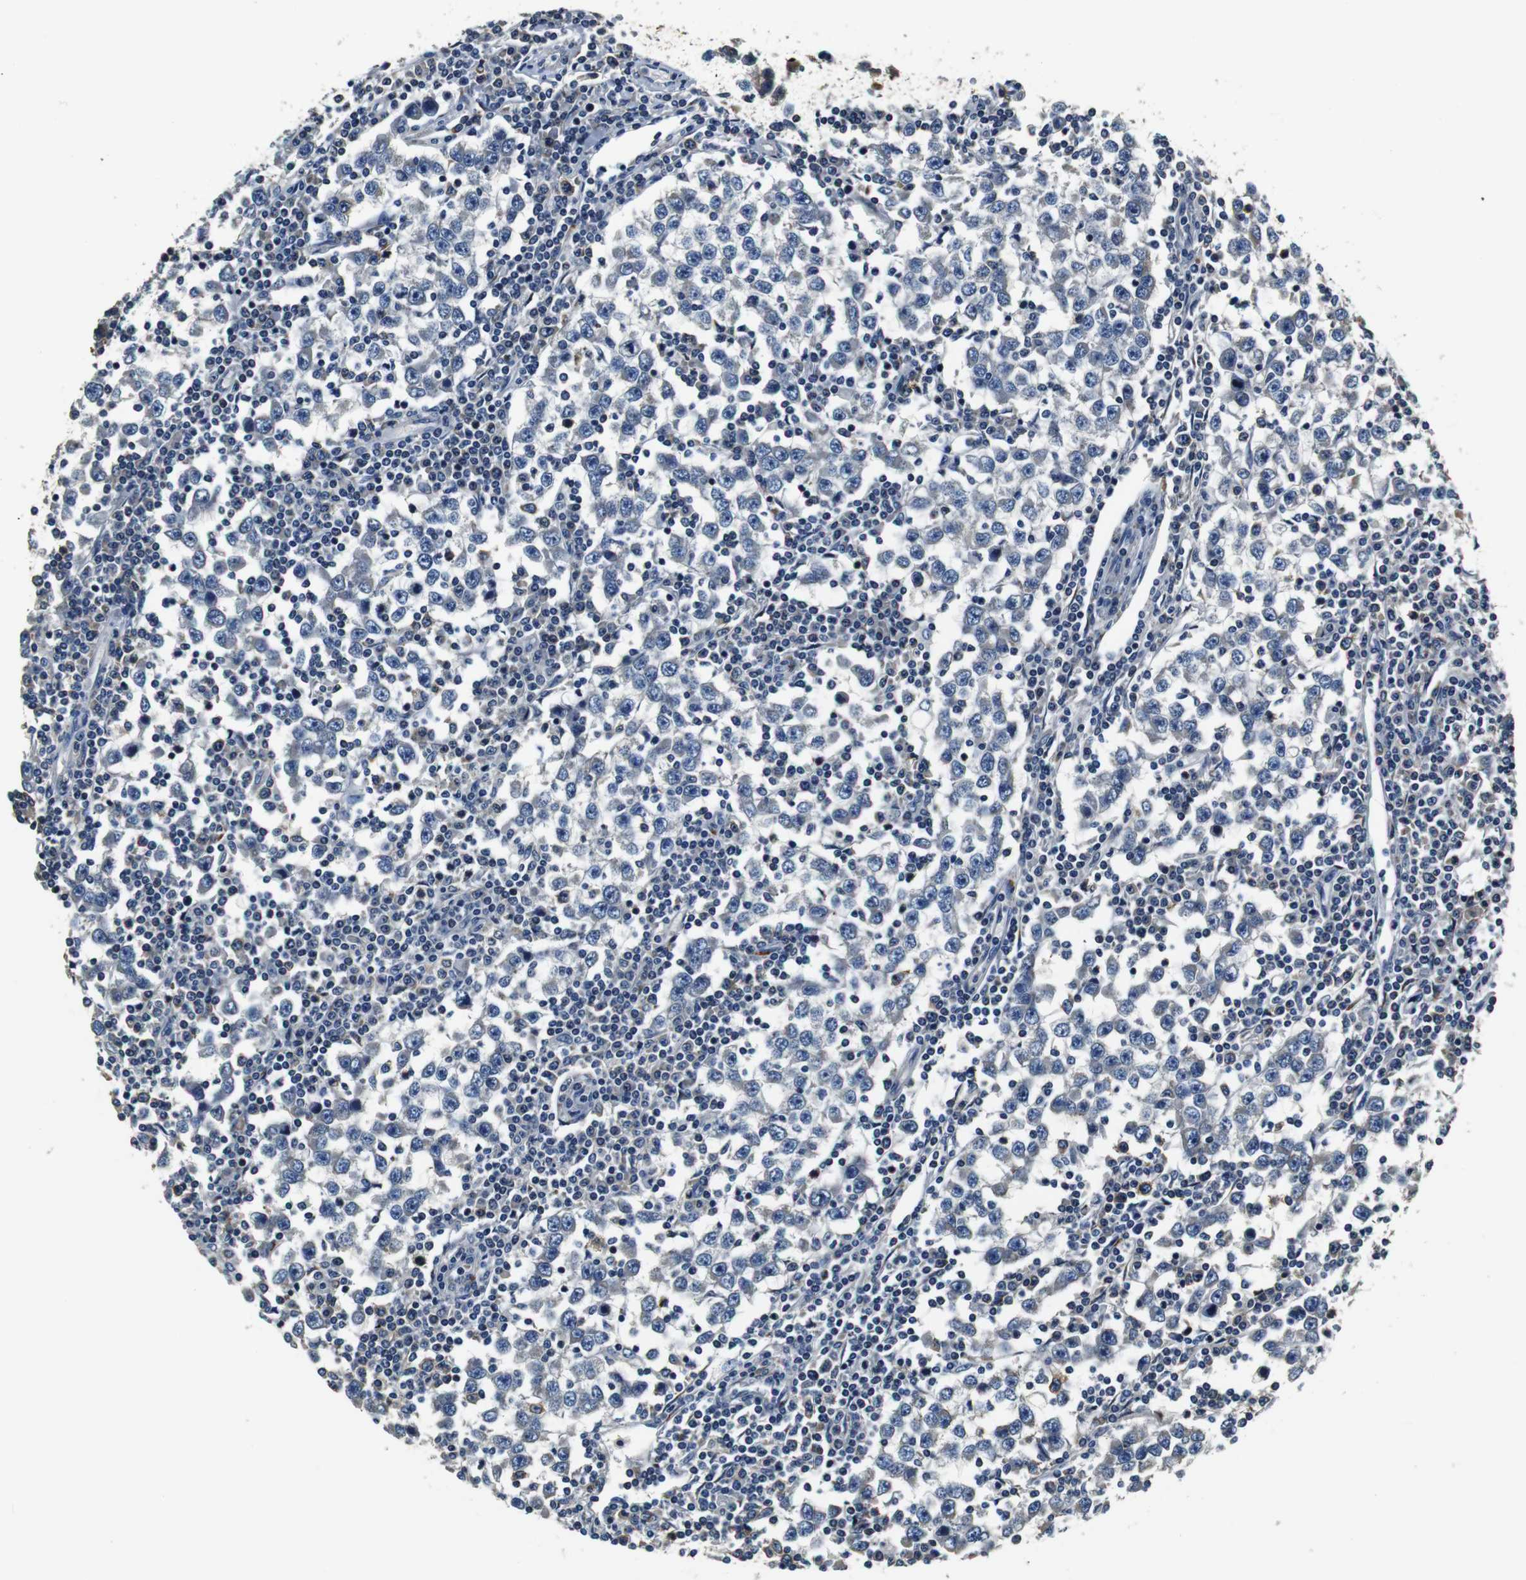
{"staining": {"intensity": "negative", "quantity": "none", "location": "none"}, "tissue": "testis cancer", "cell_type": "Tumor cells", "image_type": "cancer", "snomed": [{"axis": "morphology", "description": "Seminoma, NOS"}, {"axis": "topography", "description": "Testis"}], "caption": "This is an immunohistochemistry (IHC) photomicrograph of human testis seminoma. There is no staining in tumor cells.", "gene": "COL1A1", "patient": {"sex": "male", "age": 65}}